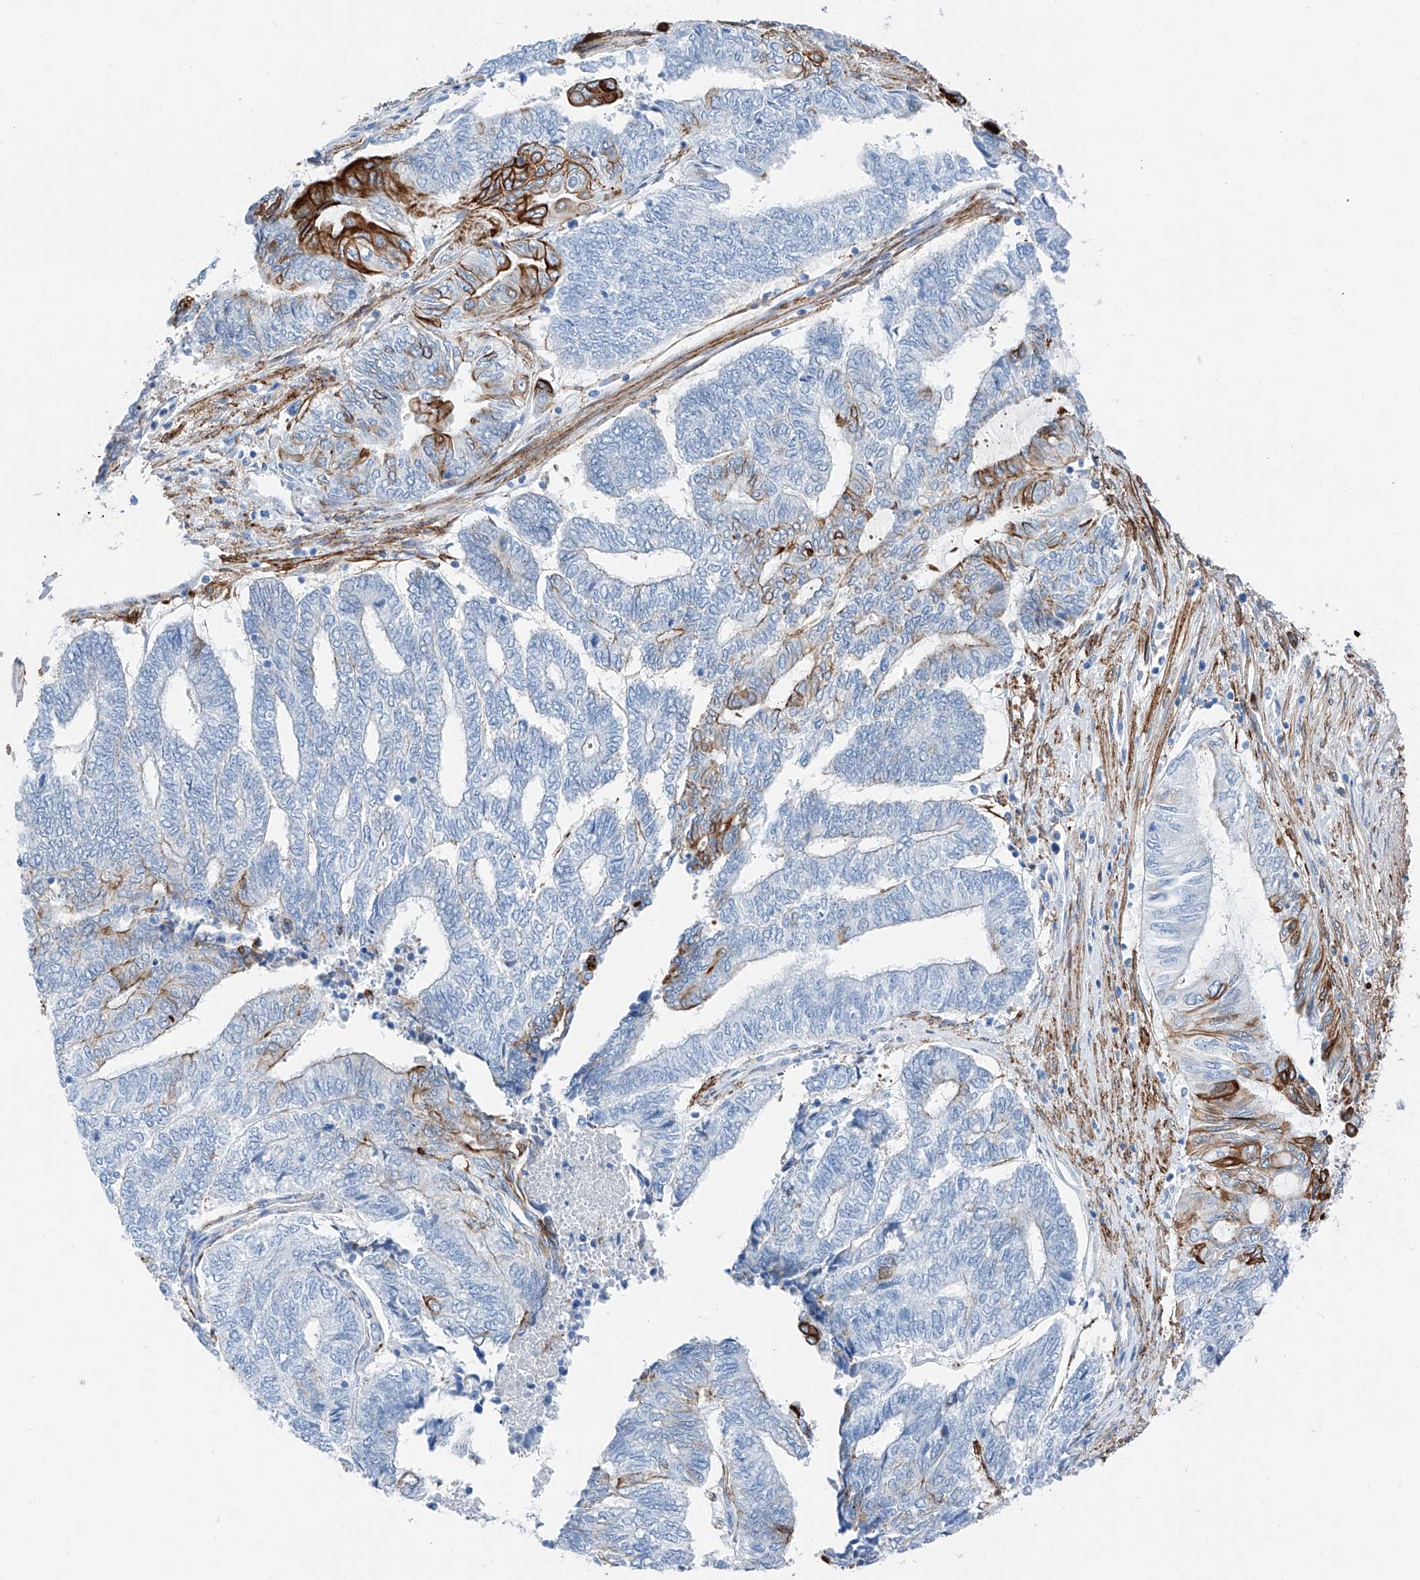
{"staining": {"intensity": "strong", "quantity": "<25%", "location": "cytoplasmic/membranous"}, "tissue": "endometrial cancer", "cell_type": "Tumor cells", "image_type": "cancer", "snomed": [{"axis": "morphology", "description": "Adenocarcinoma, NOS"}, {"axis": "topography", "description": "Uterus"}, {"axis": "topography", "description": "Endometrium"}], "caption": "Human adenocarcinoma (endometrial) stained with a protein marker shows strong staining in tumor cells.", "gene": "ZNF804A", "patient": {"sex": "female", "age": 70}}